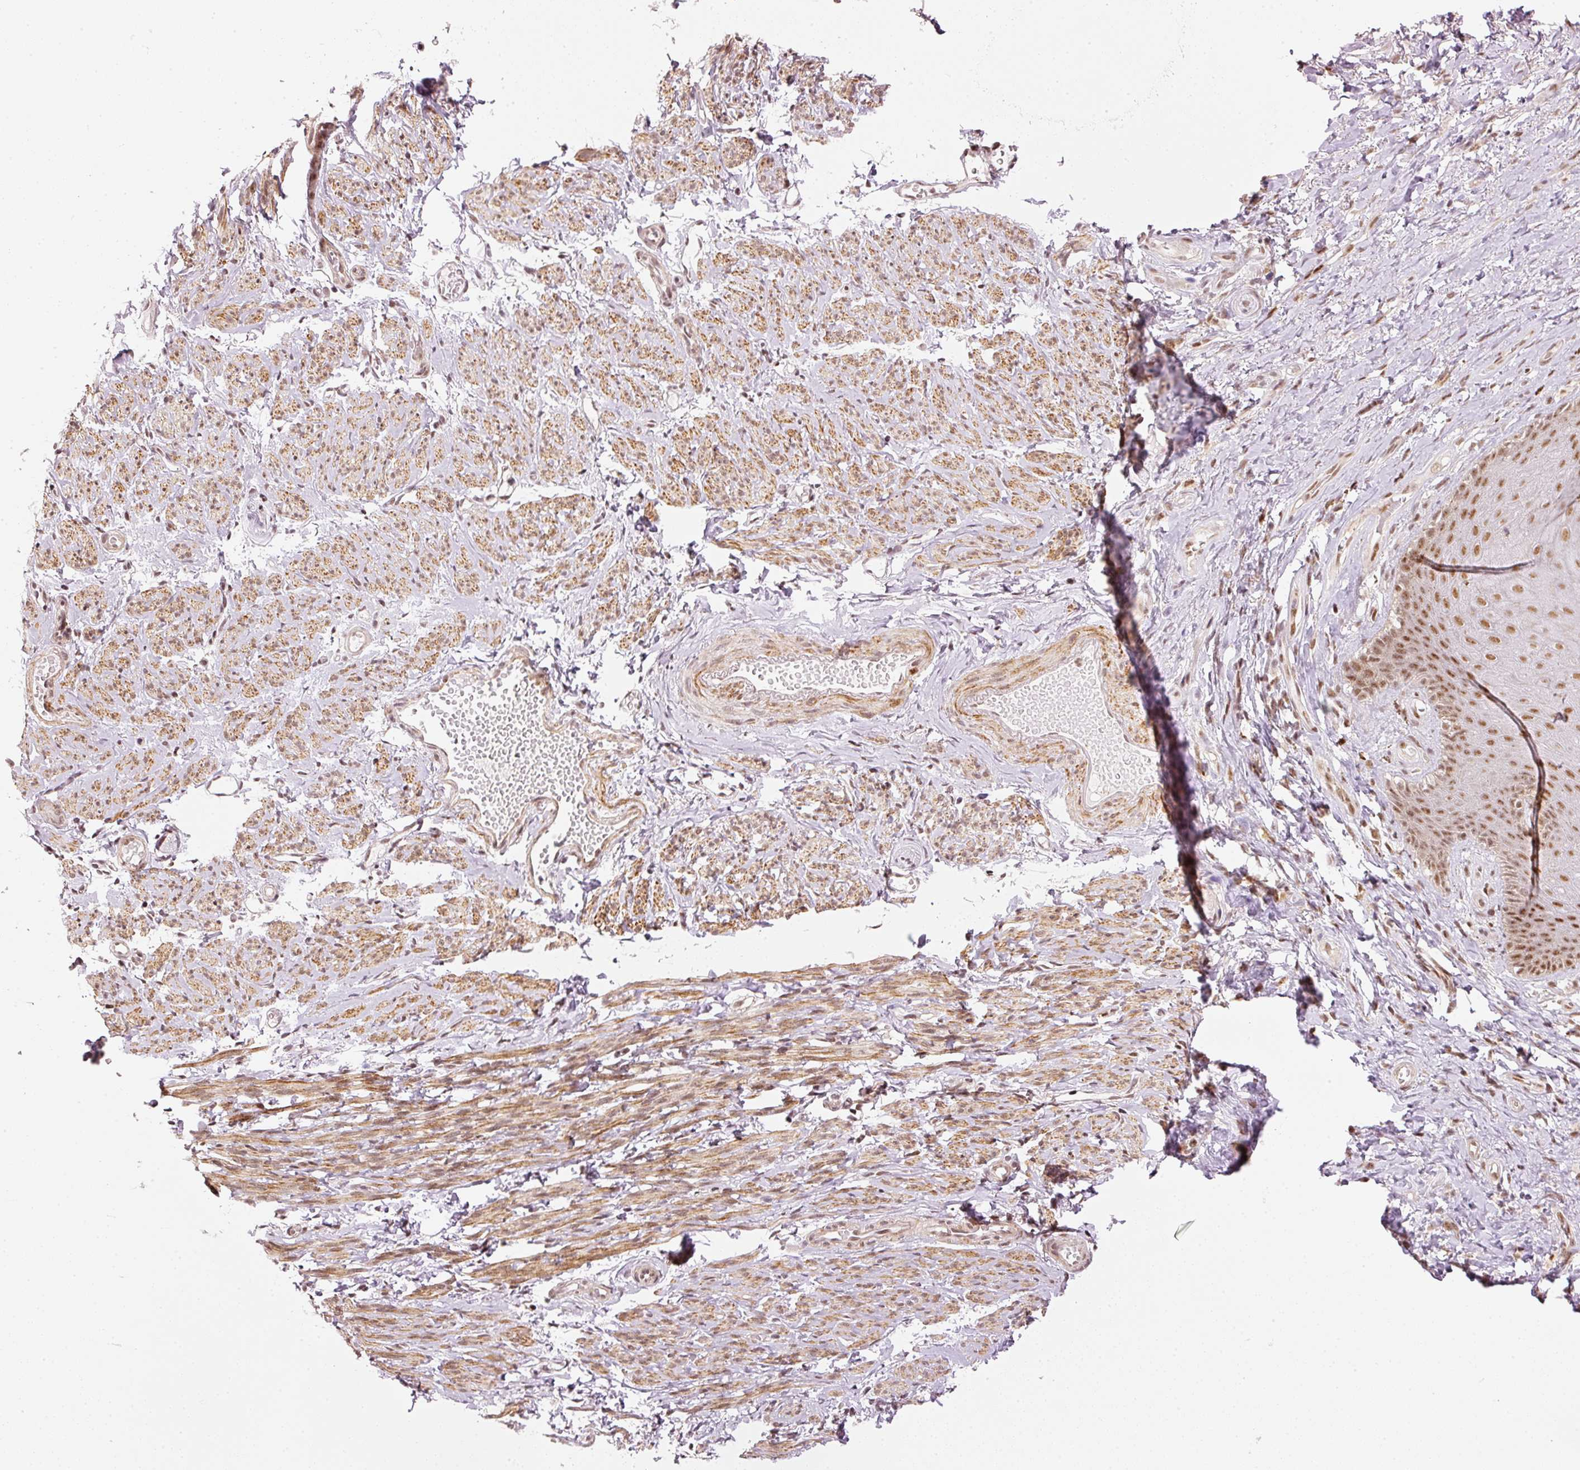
{"staining": {"intensity": "moderate", "quantity": ">75%", "location": "cytoplasmic/membranous,nuclear"}, "tissue": "smooth muscle", "cell_type": "Smooth muscle cells", "image_type": "normal", "snomed": [{"axis": "morphology", "description": "Normal tissue, NOS"}, {"axis": "topography", "description": "Smooth muscle"}], "caption": "This micrograph shows immunohistochemistry staining of benign smooth muscle, with medium moderate cytoplasmic/membranous,nuclear positivity in approximately >75% of smooth muscle cells.", "gene": "THOC6", "patient": {"sex": "female", "age": 65}}